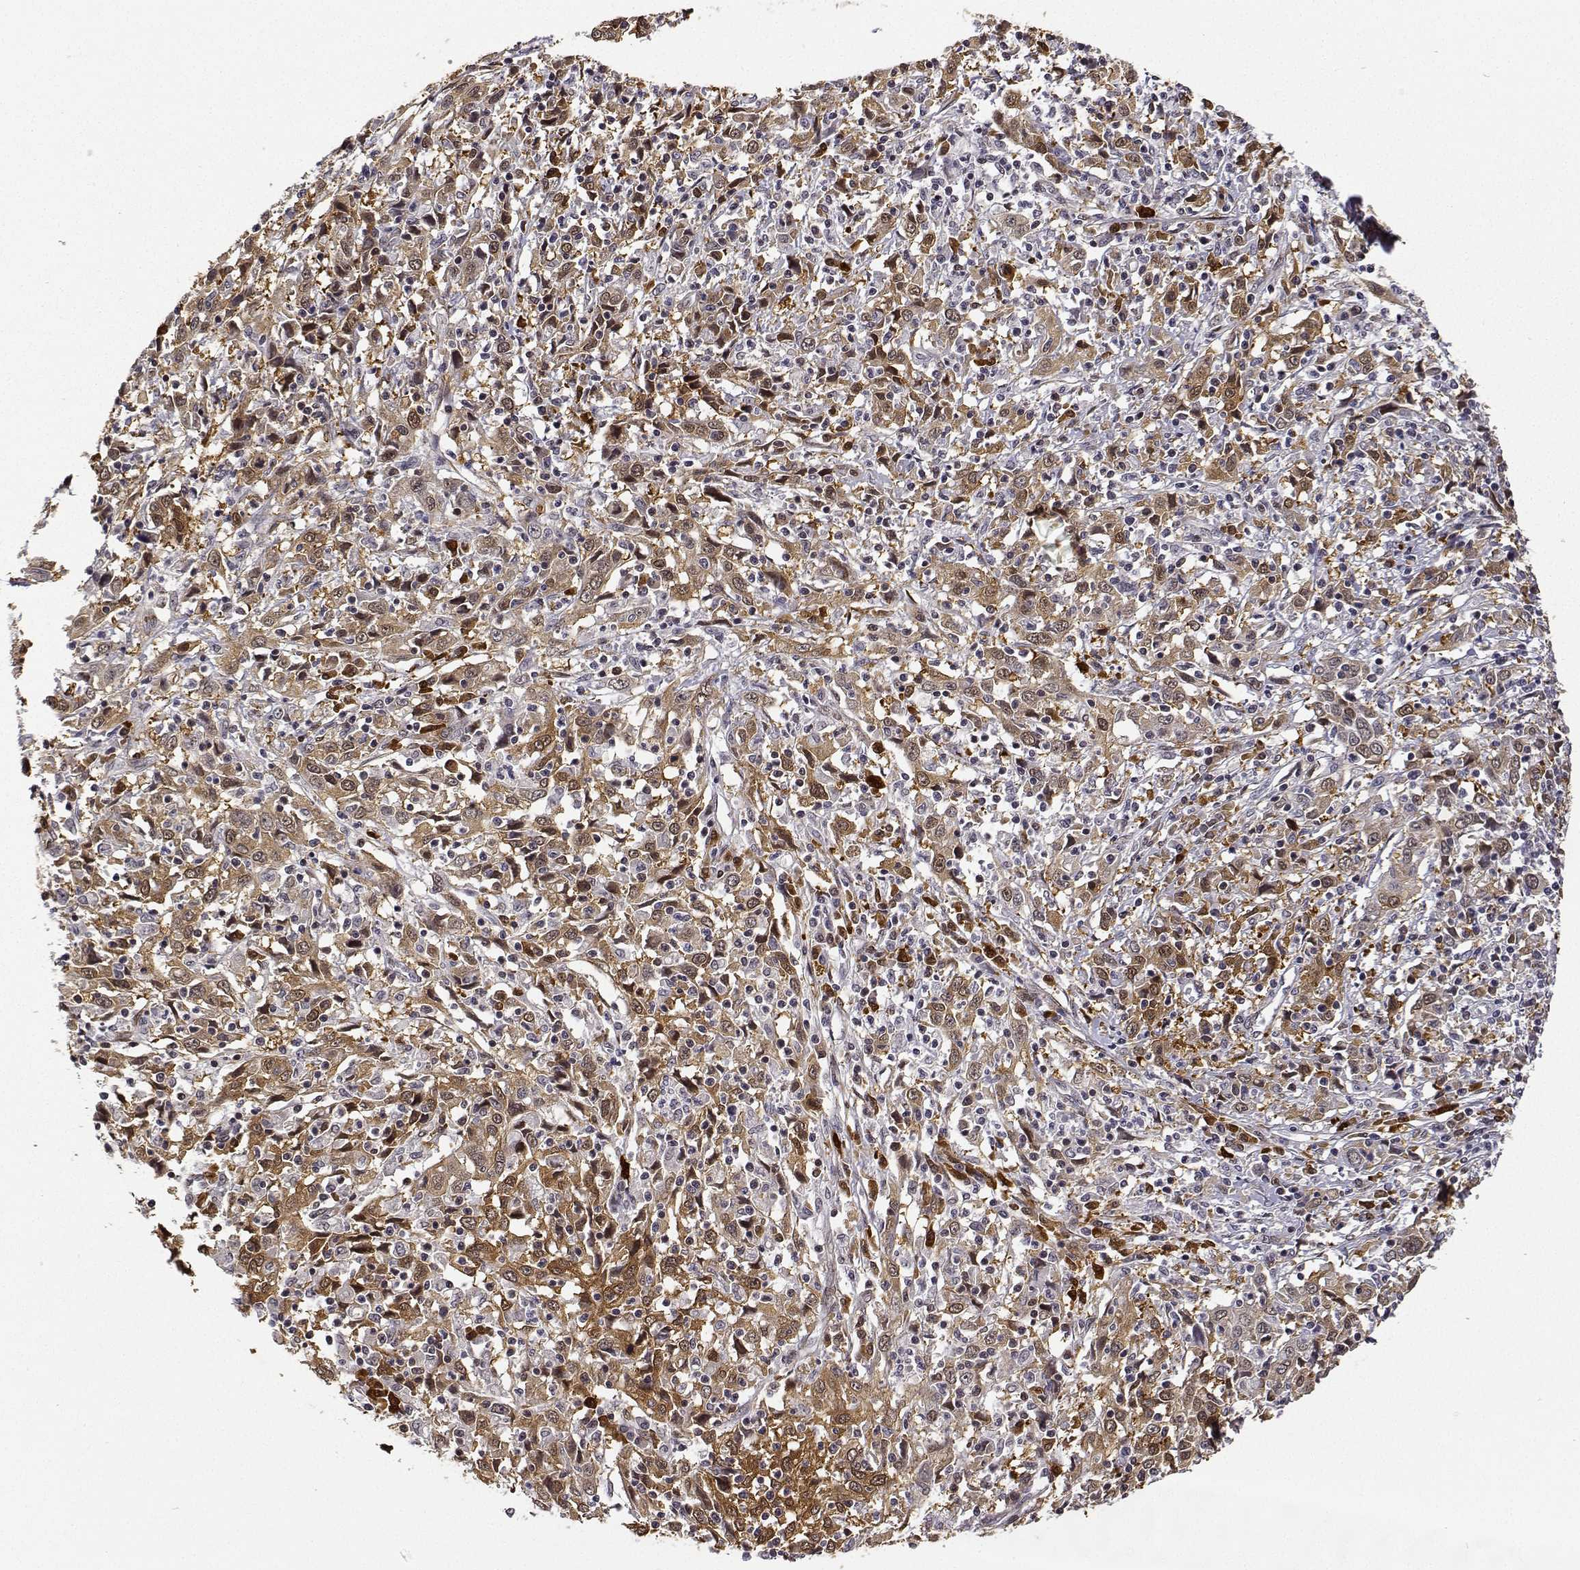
{"staining": {"intensity": "moderate", "quantity": "25%-75%", "location": "cytoplasmic/membranous"}, "tissue": "cervical cancer", "cell_type": "Tumor cells", "image_type": "cancer", "snomed": [{"axis": "morphology", "description": "Squamous cell carcinoma, NOS"}, {"axis": "topography", "description": "Cervix"}], "caption": "Tumor cells display medium levels of moderate cytoplasmic/membranous expression in approximately 25%-75% of cells in cervical cancer.", "gene": "PHGDH", "patient": {"sex": "female", "age": 46}}